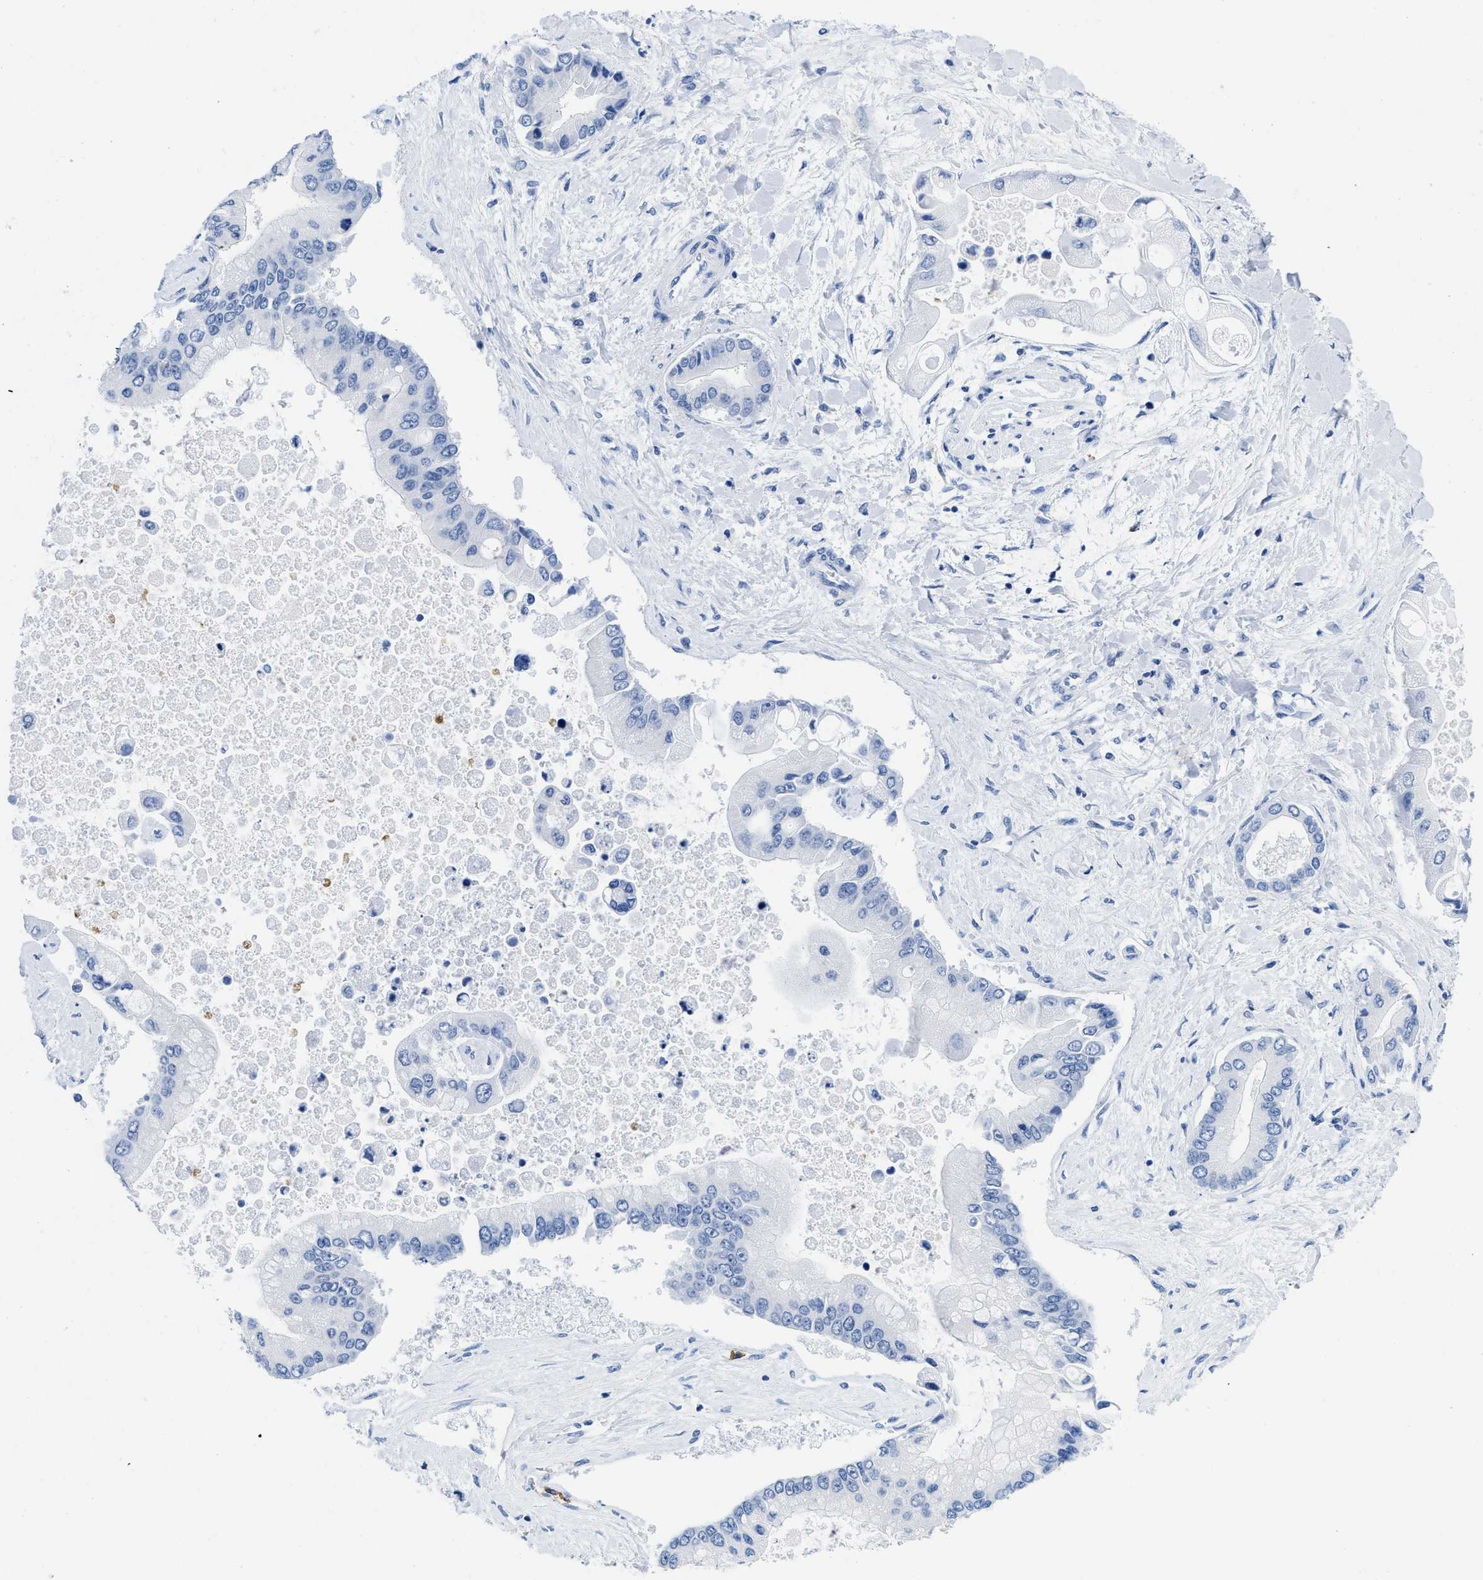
{"staining": {"intensity": "negative", "quantity": "none", "location": "none"}, "tissue": "liver cancer", "cell_type": "Tumor cells", "image_type": "cancer", "snomed": [{"axis": "morphology", "description": "Cholangiocarcinoma"}, {"axis": "topography", "description": "Liver"}], "caption": "Immunohistochemistry histopathology image of human liver cancer stained for a protein (brown), which displays no staining in tumor cells. The staining was performed using DAB (3,3'-diaminobenzidine) to visualize the protein expression in brown, while the nuclei were stained in blue with hematoxylin (Magnification: 20x).", "gene": "CR1", "patient": {"sex": "male", "age": 50}}